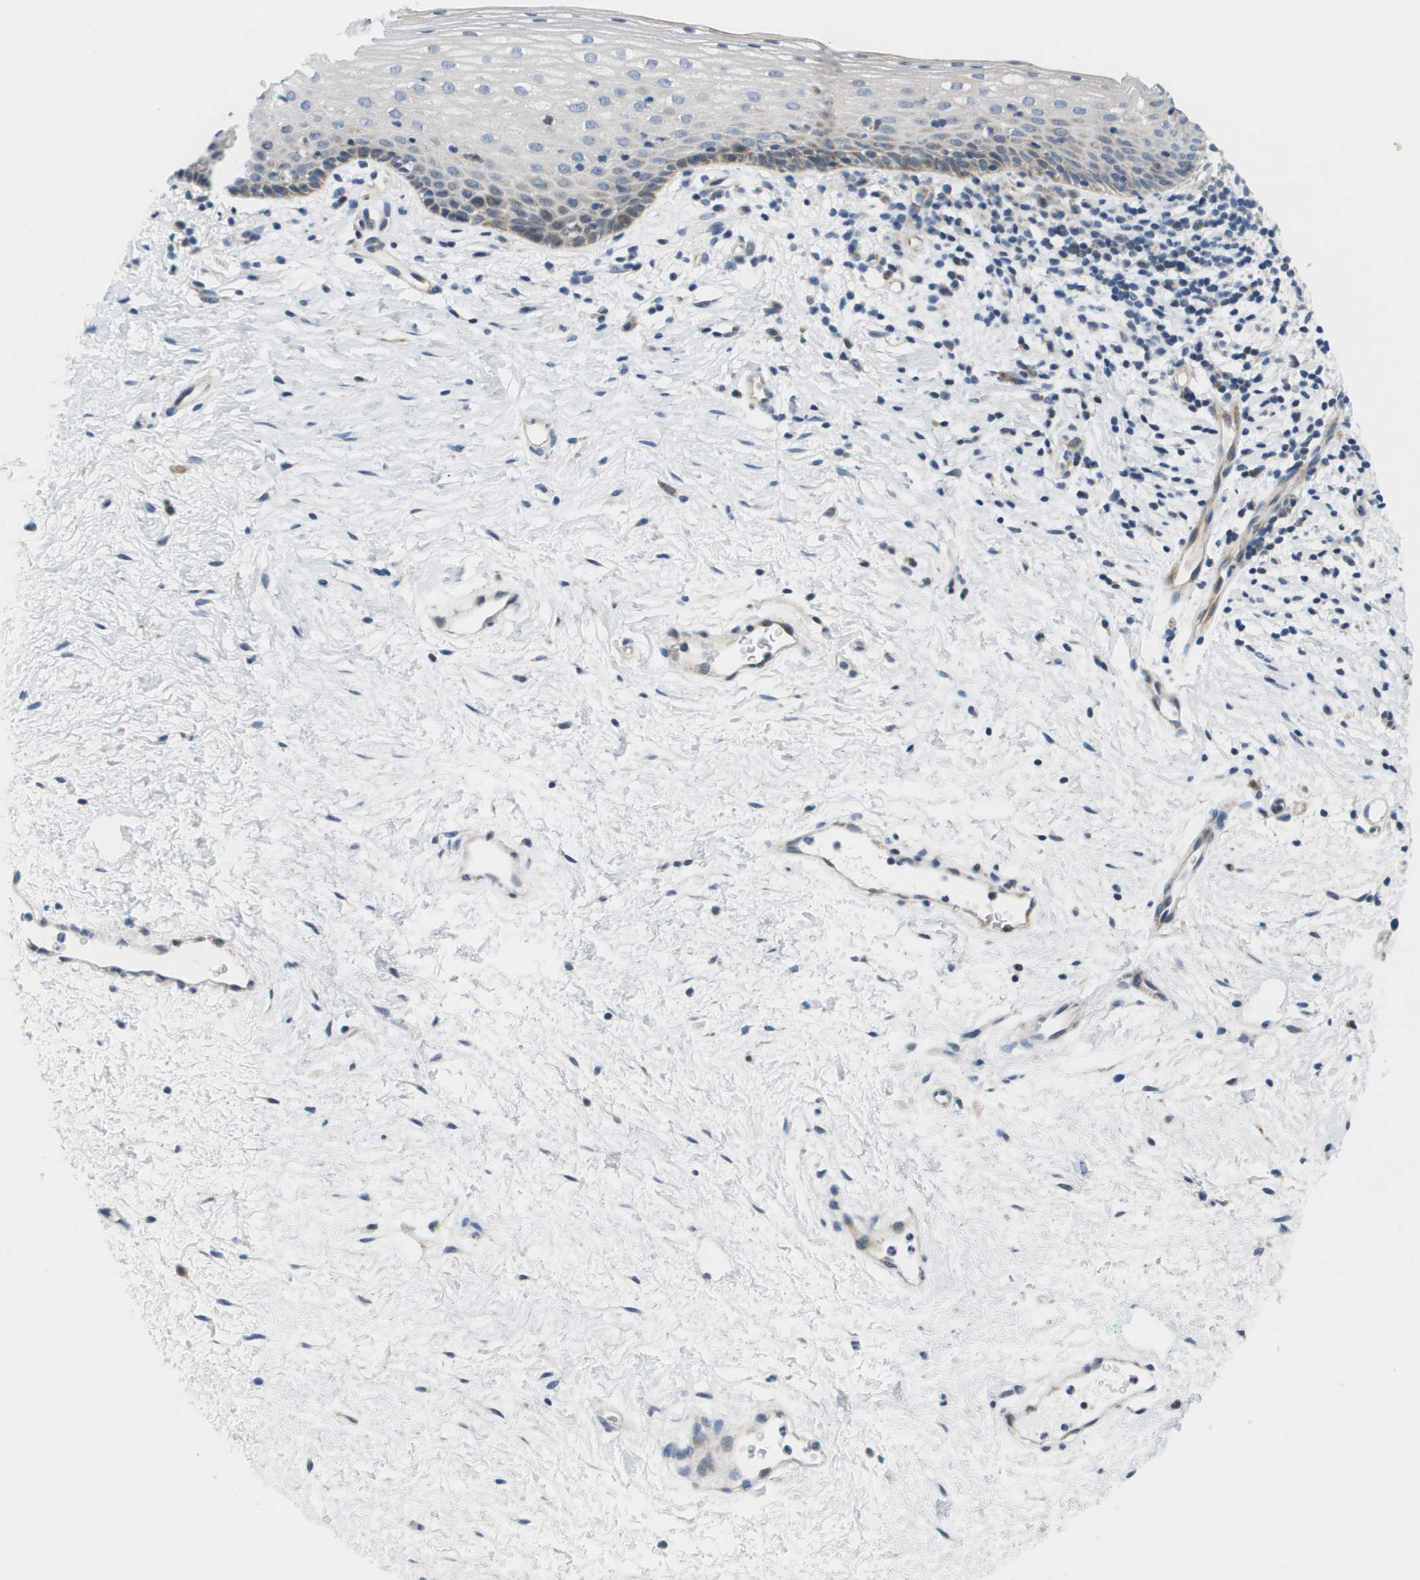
{"staining": {"intensity": "moderate", "quantity": "<25%", "location": "cytoplasmic/membranous"}, "tissue": "vagina", "cell_type": "Squamous epithelial cells", "image_type": "normal", "snomed": [{"axis": "morphology", "description": "Normal tissue, NOS"}, {"axis": "topography", "description": "Vagina"}], "caption": "DAB immunohistochemical staining of benign vagina demonstrates moderate cytoplasmic/membranous protein positivity in about <25% of squamous epithelial cells.", "gene": "KRT23", "patient": {"sex": "female", "age": 44}}